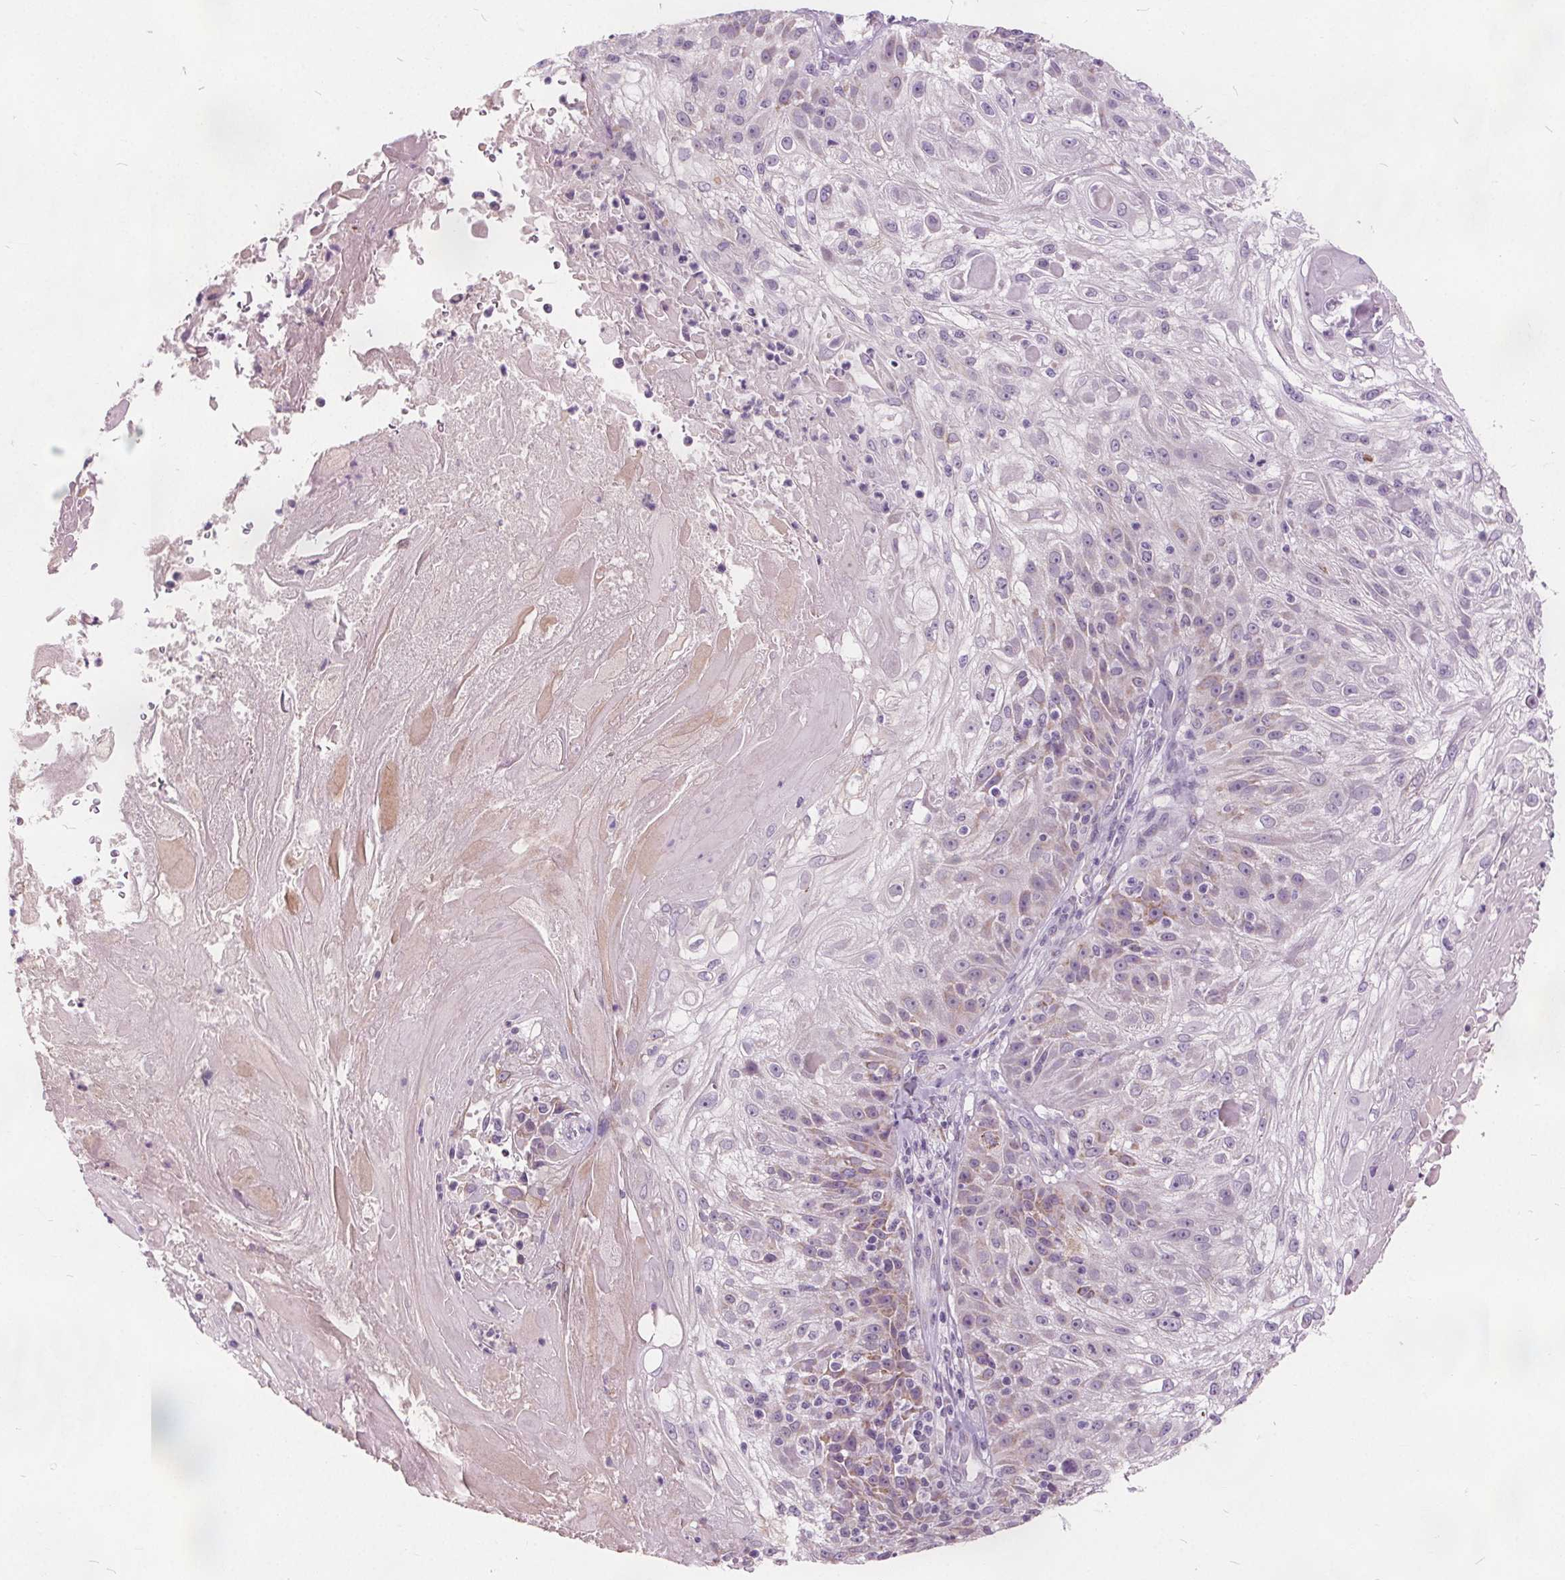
{"staining": {"intensity": "negative", "quantity": "none", "location": "none"}, "tissue": "skin cancer", "cell_type": "Tumor cells", "image_type": "cancer", "snomed": [{"axis": "morphology", "description": "Normal tissue, NOS"}, {"axis": "morphology", "description": "Squamous cell carcinoma, NOS"}, {"axis": "topography", "description": "Skin"}], "caption": "An image of skin squamous cell carcinoma stained for a protein demonstrates no brown staining in tumor cells.", "gene": "ACOX2", "patient": {"sex": "female", "age": 83}}